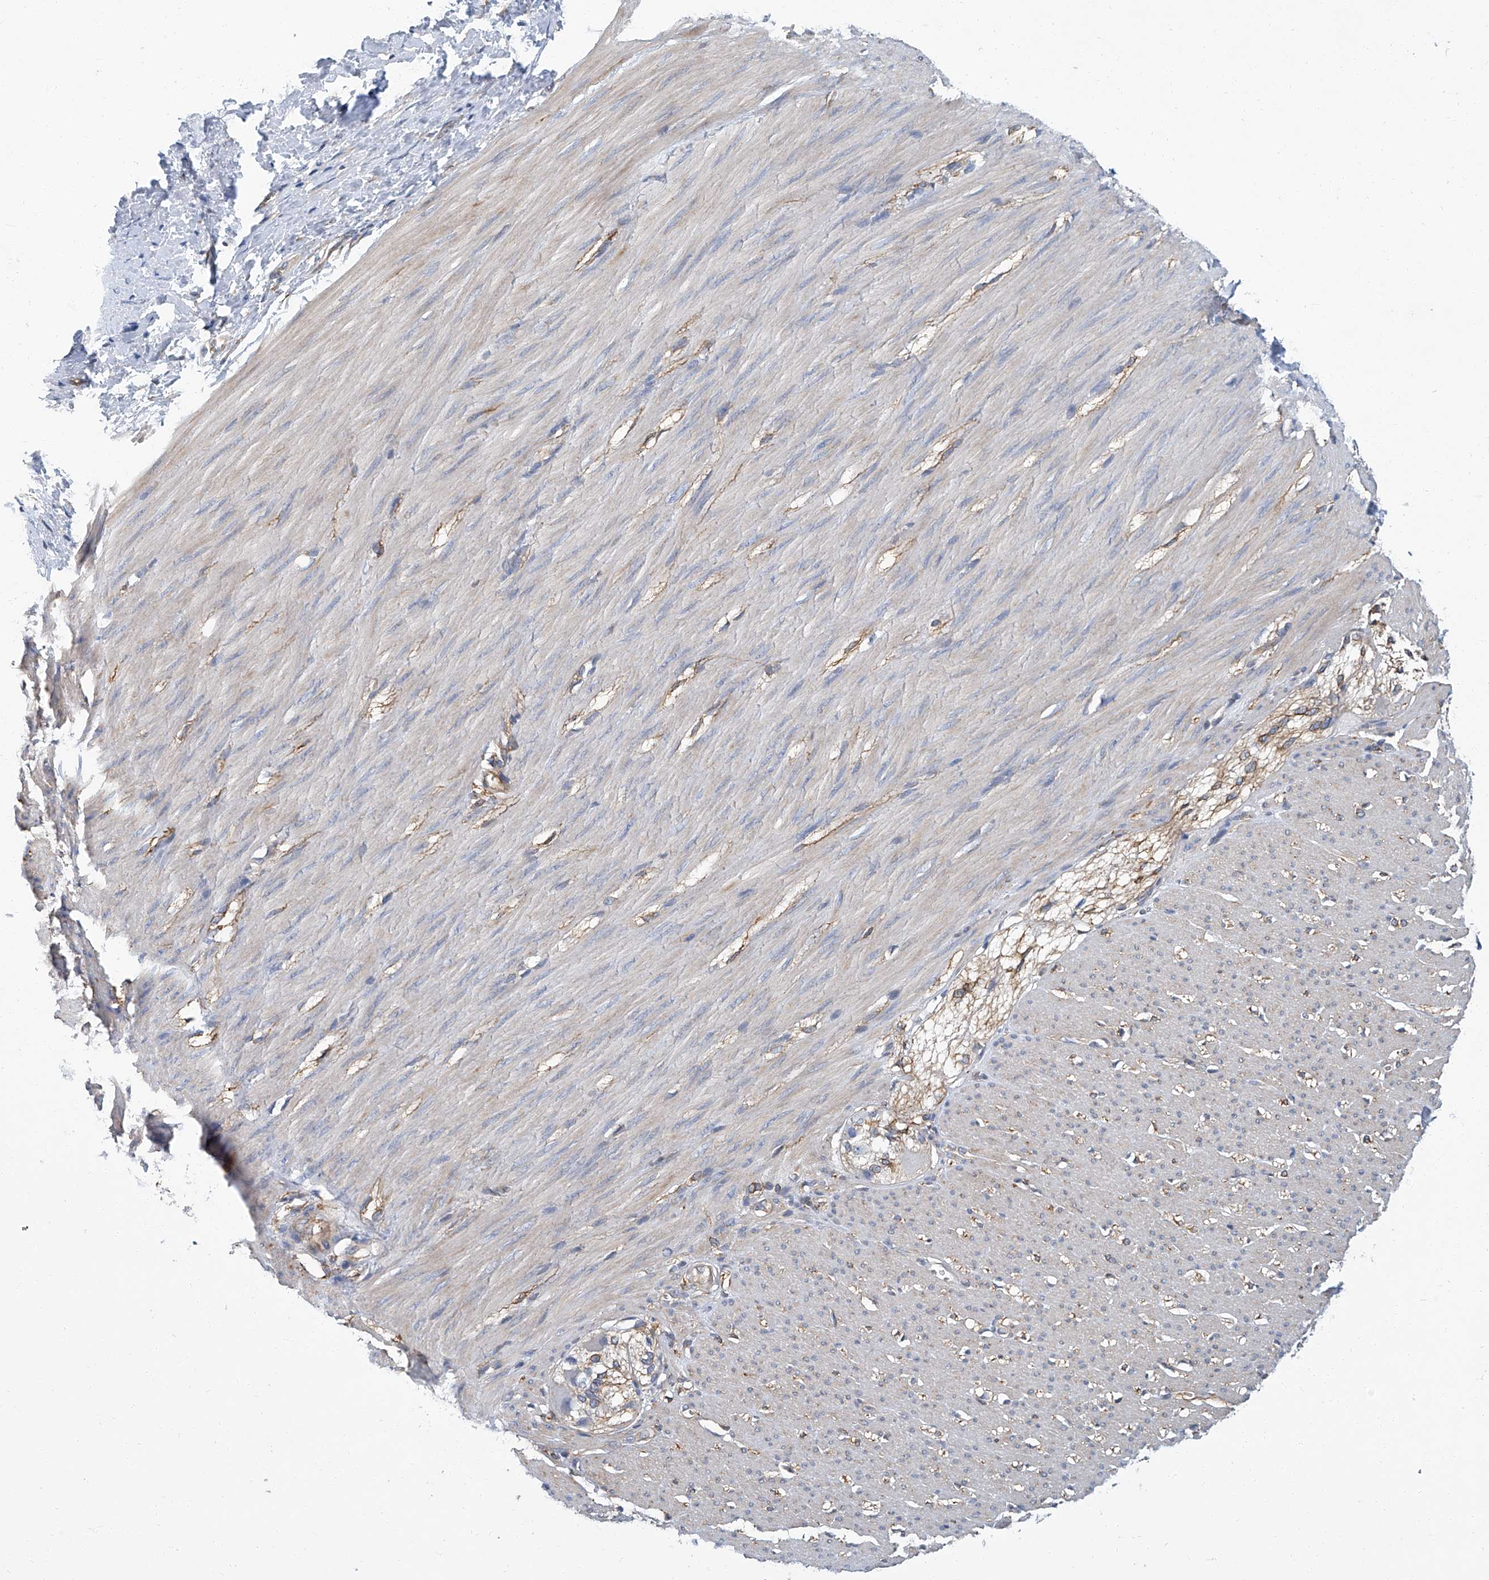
{"staining": {"intensity": "weak", "quantity": "25%-75%", "location": "cytoplasmic/membranous"}, "tissue": "smooth muscle", "cell_type": "Smooth muscle cells", "image_type": "normal", "snomed": [{"axis": "morphology", "description": "Normal tissue, NOS"}, {"axis": "morphology", "description": "Adenocarcinoma, NOS"}, {"axis": "topography", "description": "Colon"}, {"axis": "topography", "description": "Peripheral nerve tissue"}], "caption": "Smooth muscle cells exhibit low levels of weak cytoplasmic/membranous staining in approximately 25%-75% of cells in benign human smooth muscle.", "gene": "PSMB10", "patient": {"sex": "male", "age": 14}}